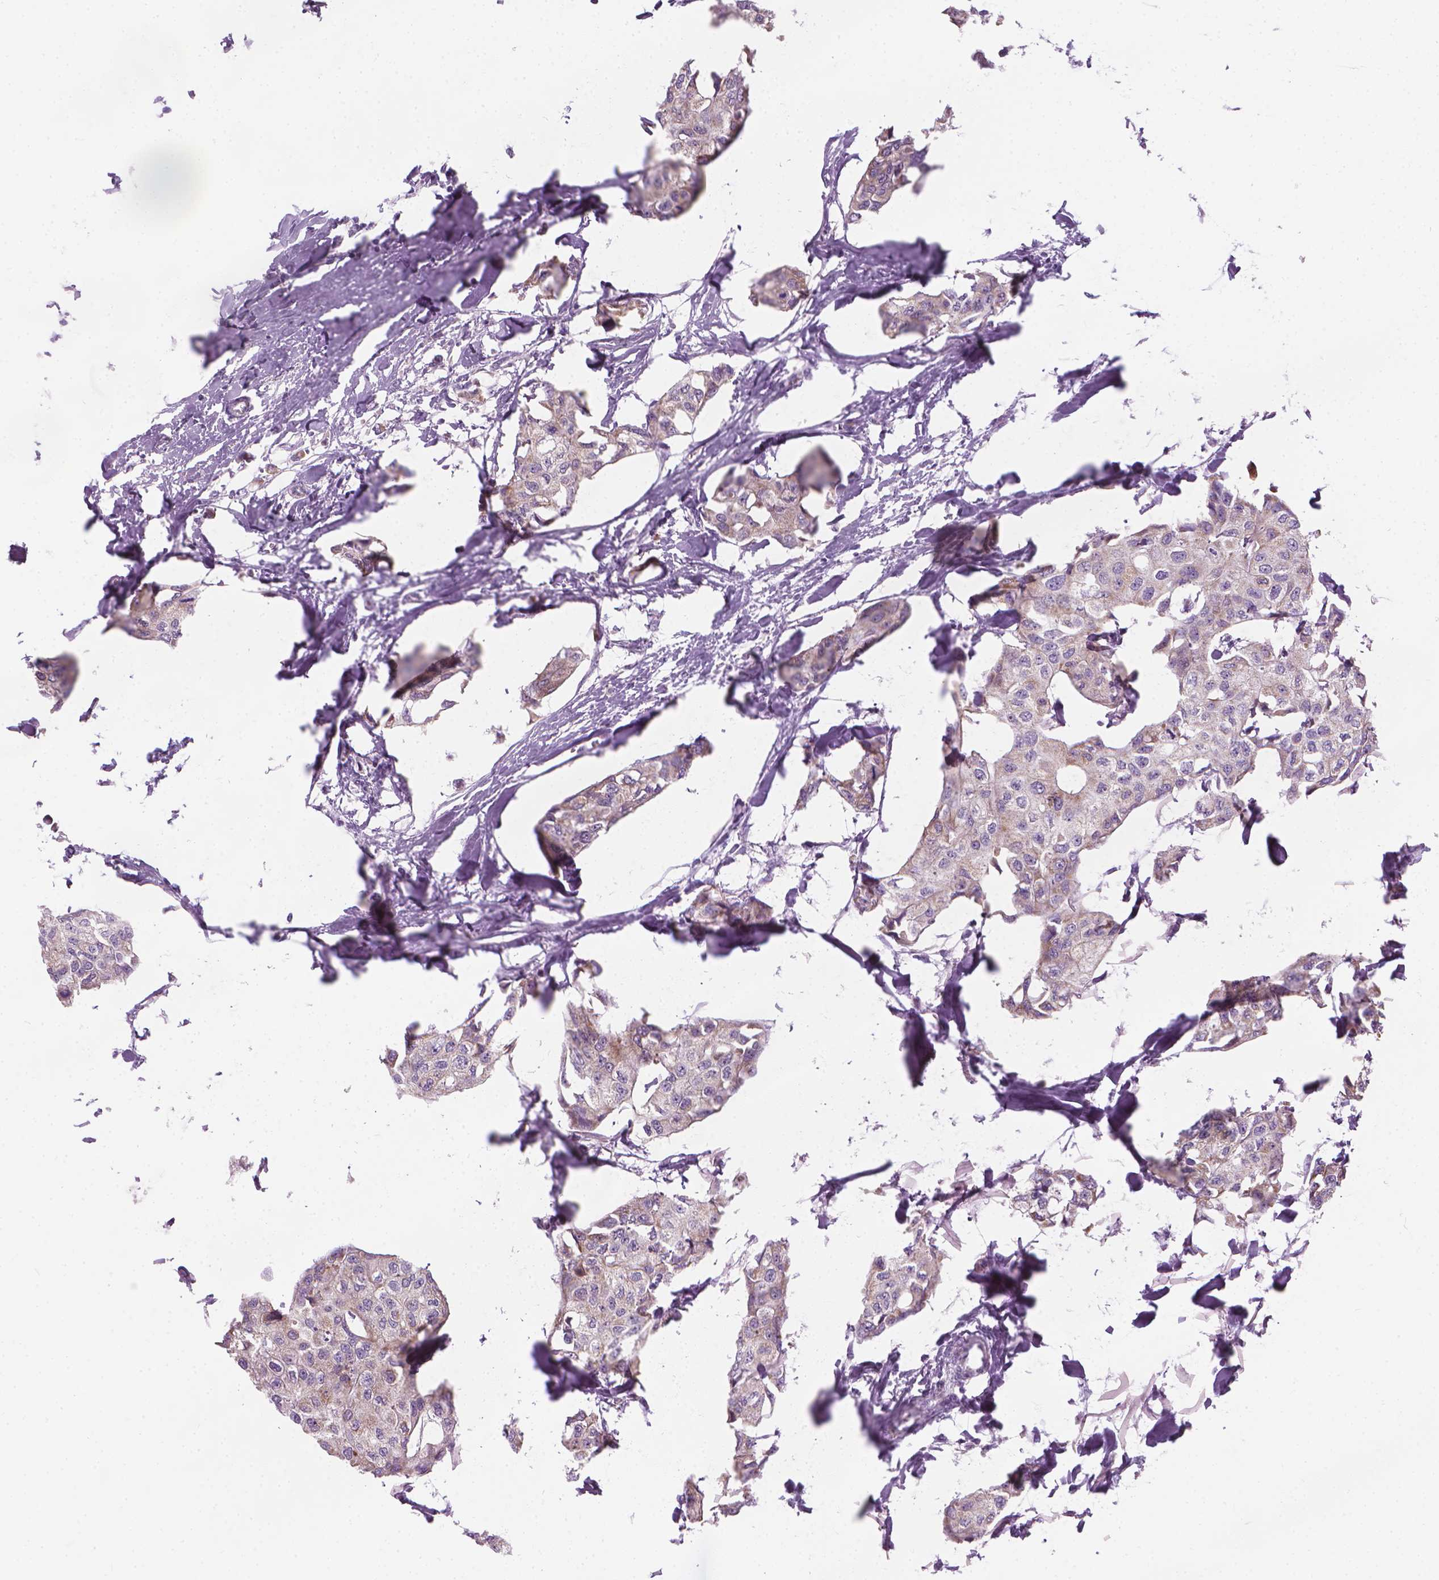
{"staining": {"intensity": "weak", "quantity": "<25%", "location": "cytoplasmic/membranous"}, "tissue": "breast cancer", "cell_type": "Tumor cells", "image_type": "cancer", "snomed": [{"axis": "morphology", "description": "Duct carcinoma"}, {"axis": "topography", "description": "Breast"}], "caption": "The micrograph demonstrates no significant staining in tumor cells of breast cancer (invasive ductal carcinoma).", "gene": "CFAP126", "patient": {"sex": "female", "age": 80}}